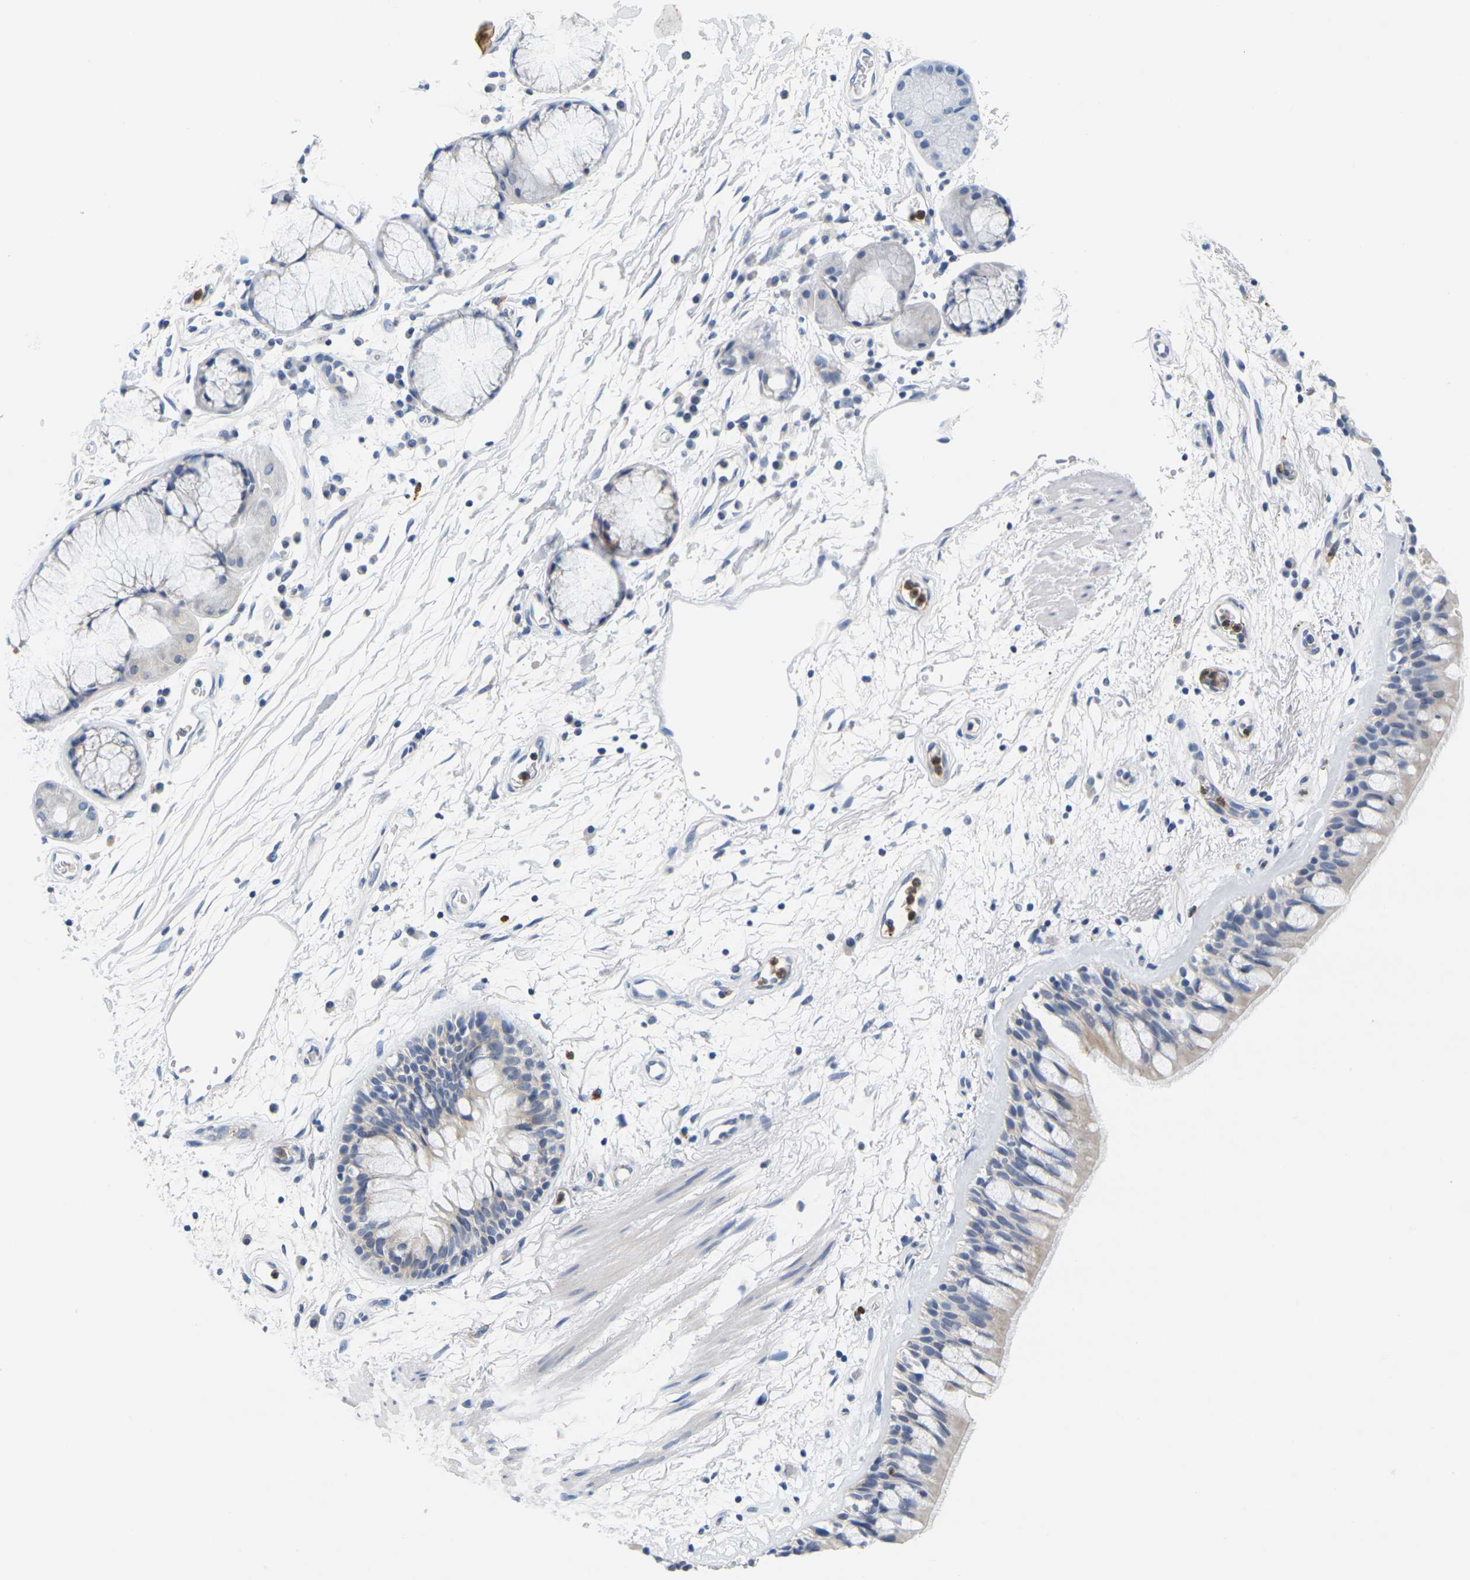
{"staining": {"intensity": "negative", "quantity": "none", "location": "none"}, "tissue": "bronchus", "cell_type": "Respiratory epithelial cells", "image_type": "normal", "snomed": [{"axis": "morphology", "description": "Normal tissue, NOS"}, {"axis": "morphology", "description": "Adenocarcinoma, NOS"}, {"axis": "topography", "description": "Bronchus"}, {"axis": "topography", "description": "Lung"}], "caption": "Image shows no significant protein expression in respiratory epithelial cells of normal bronchus. (DAB immunohistochemistry (IHC) visualized using brightfield microscopy, high magnification).", "gene": "KLK5", "patient": {"sex": "female", "age": 54}}